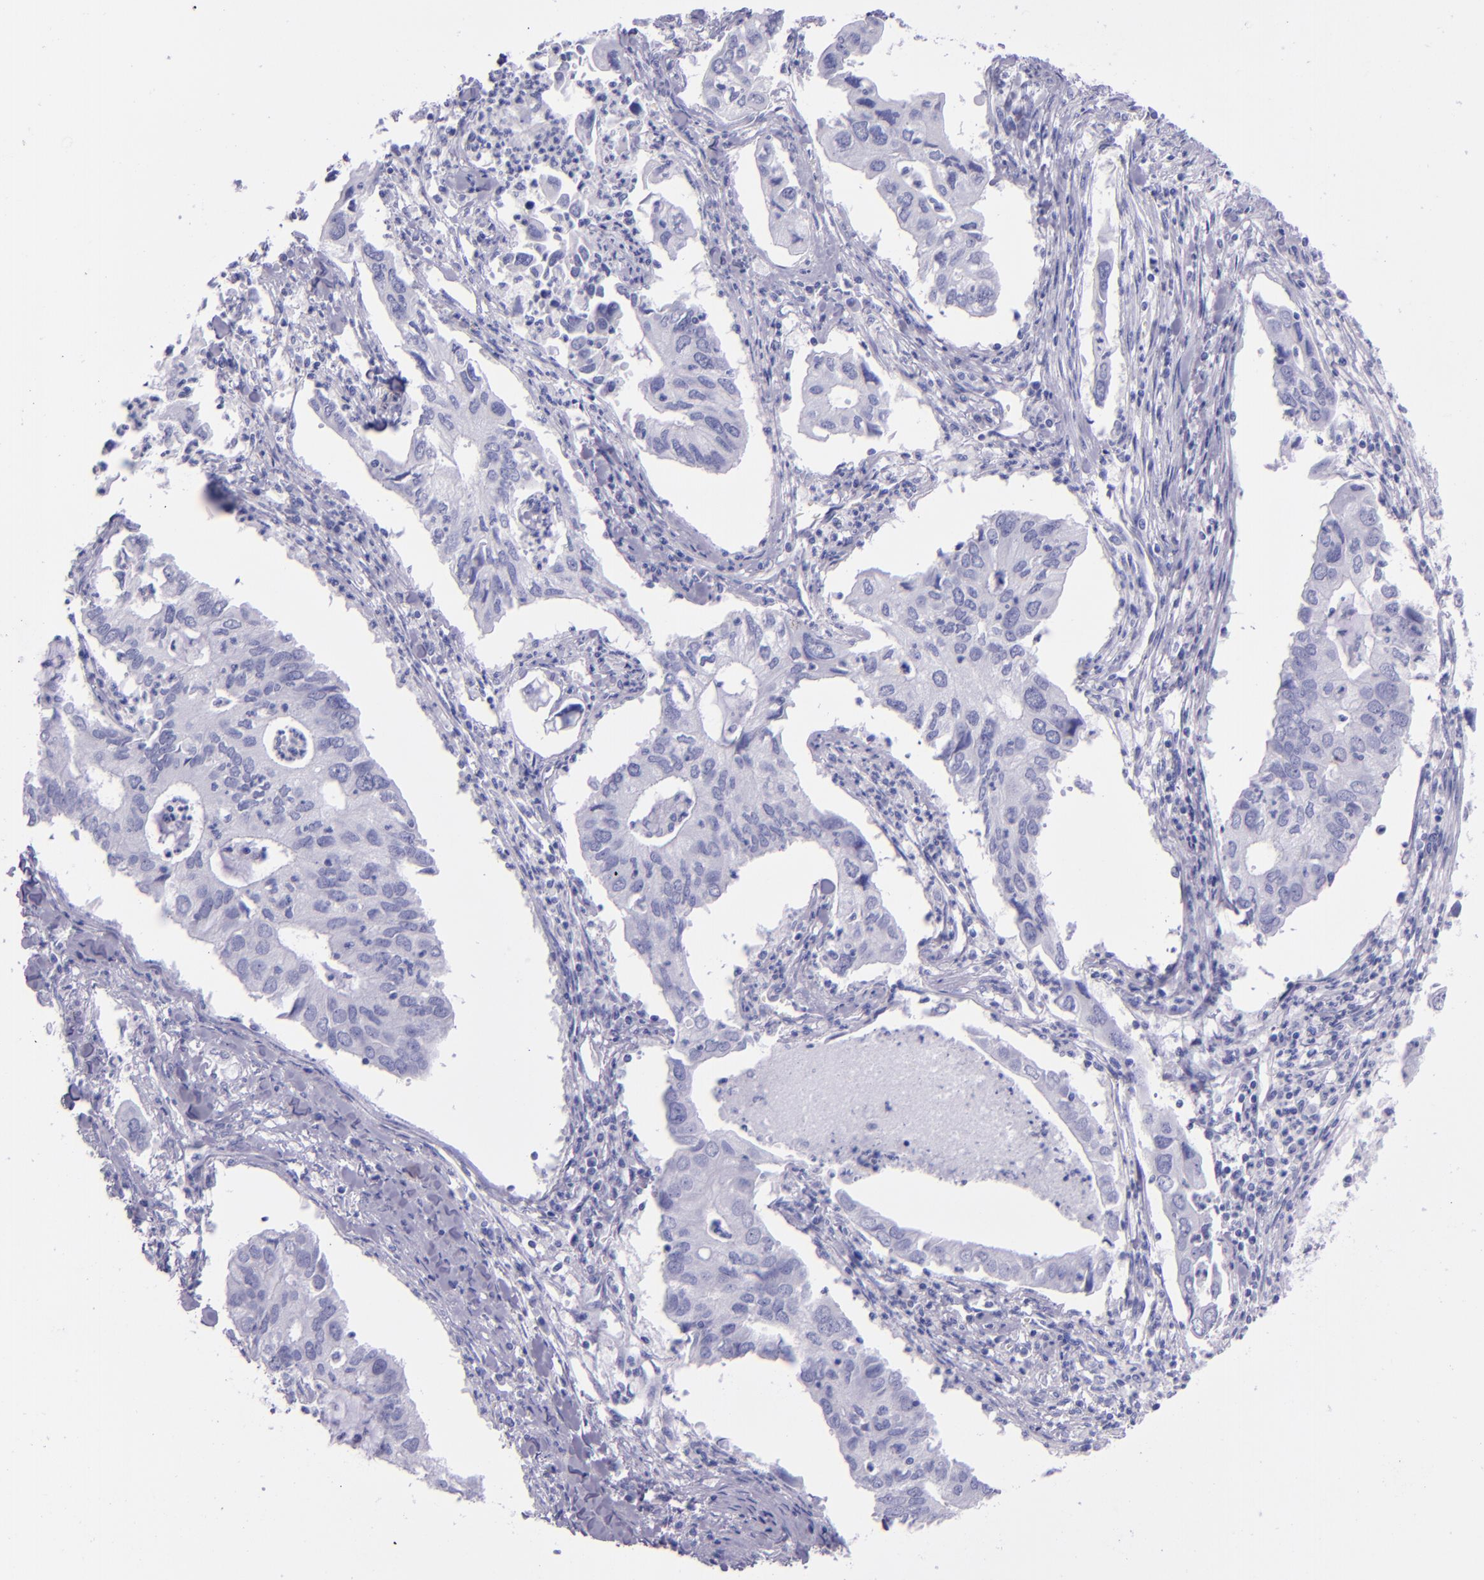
{"staining": {"intensity": "negative", "quantity": "none", "location": "none"}, "tissue": "lung cancer", "cell_type": "Tumor cells", "image_type": "cancer", "snomed": [{"axis": "morphology", "description": "Adenocarcinoma, NOS"}, {"axis": "topography", "description": "Lung"}], "caption": "High power microscopy histopathology image of an immunohistochemistry (IHC) histopathology image of lung cancer, revealing no significant expression in tumor cells.", "gene": "SFTPB", "patient": {"sex": "male", "age": 48}}